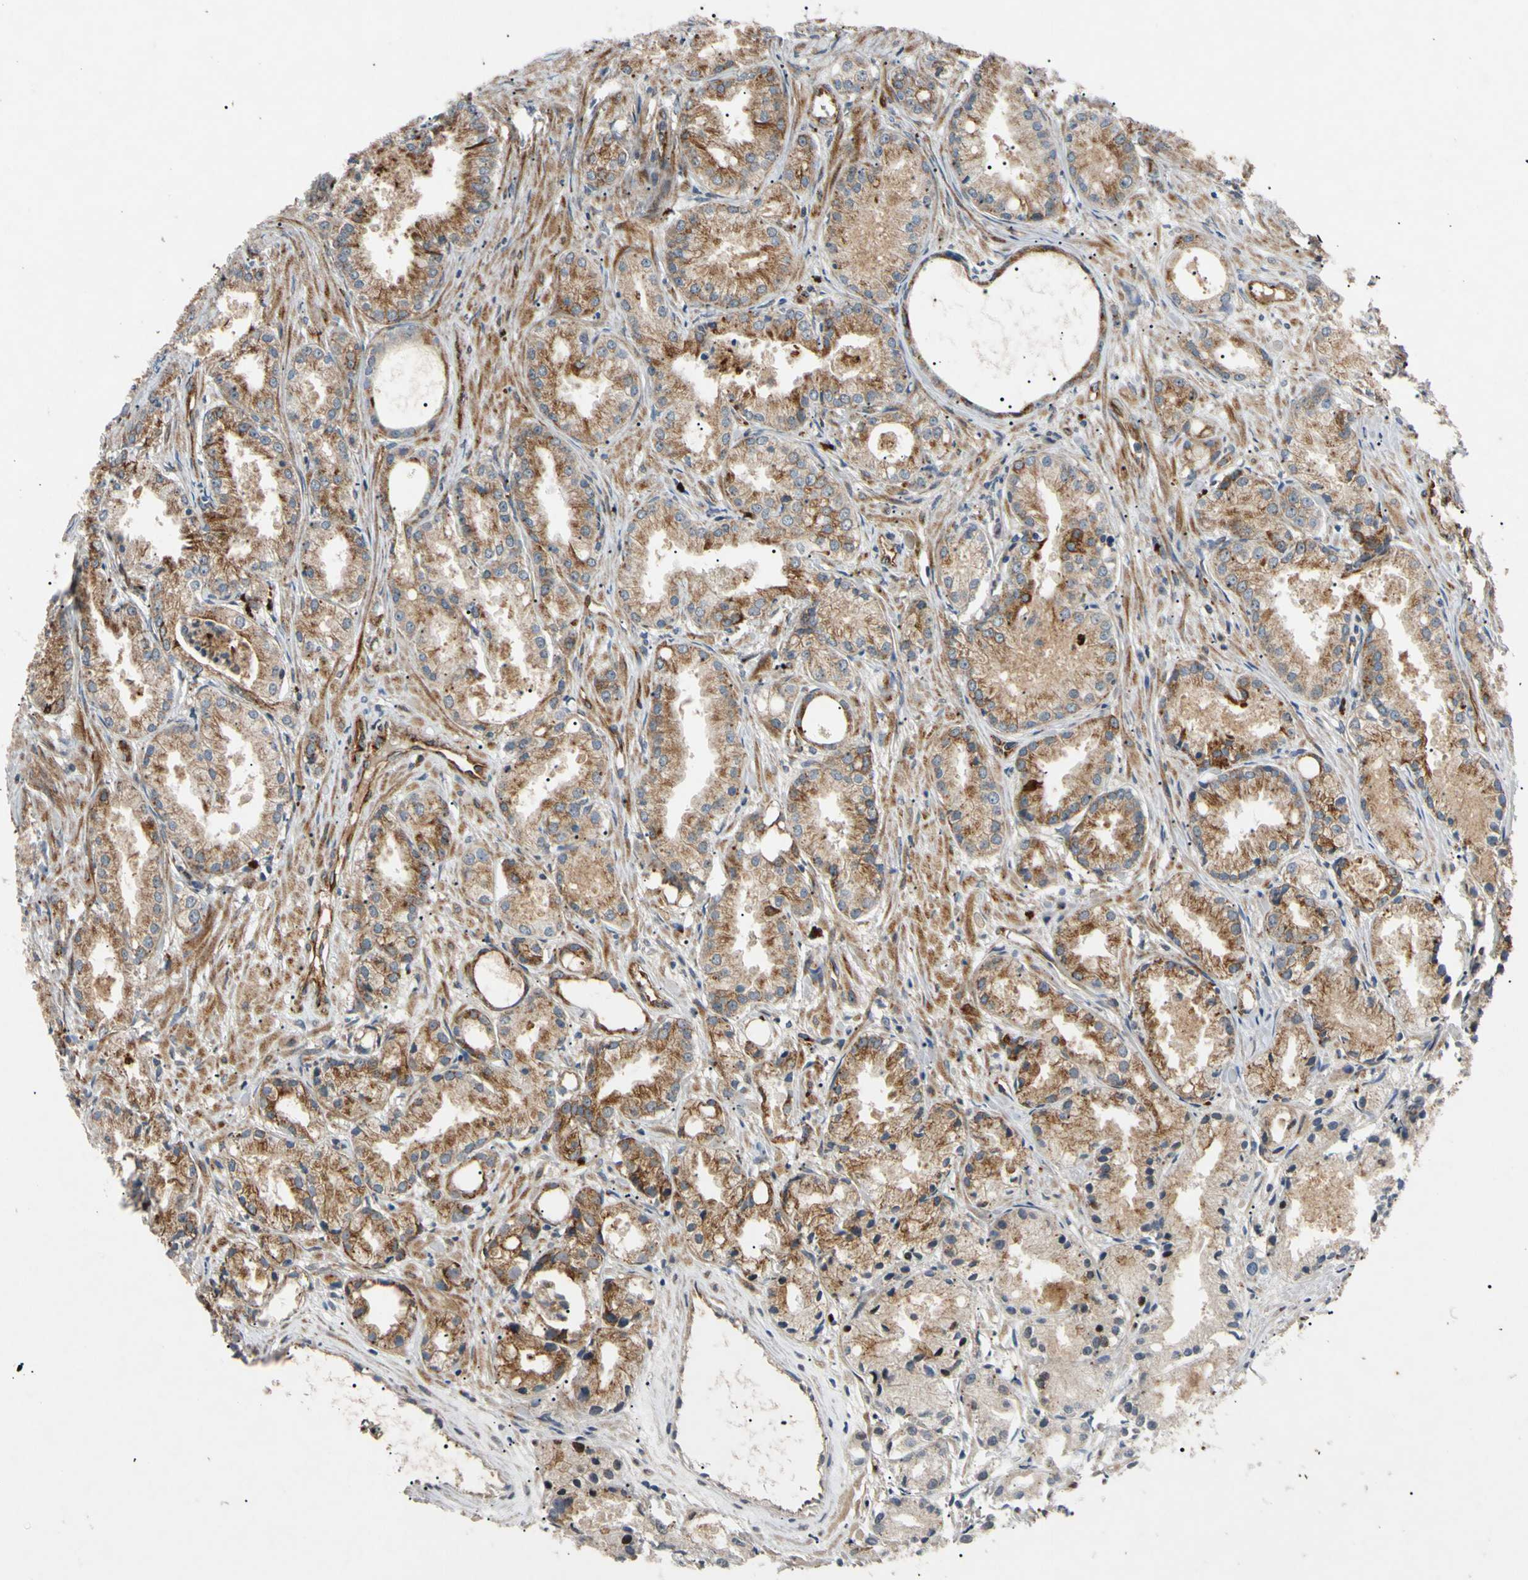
{"staining": {"intensity": "moderate", "quantity": "25%-75%", "location": "cytoplasmic/membranous"}, "tissue": "prostate cancer", "cell_type": "Tumor cells", "image_type": "cancer", "snomed": [{"axis": "morphology", "description": "Adenocarcinoma, Low grade"}, {"axis": "topography", "description": "Prostate"}], "caption": "Prostate cancer stained for a protein reveals moderate cytoplasmic/membranous positivity in tumor cells. The staining is performed using DAB brown chromogen to label protein expression. The nuclei are counter-stained blue using hematoxylin.", "gene": "TUBB4A", "patient": {"sex": "male", "age": 72}}